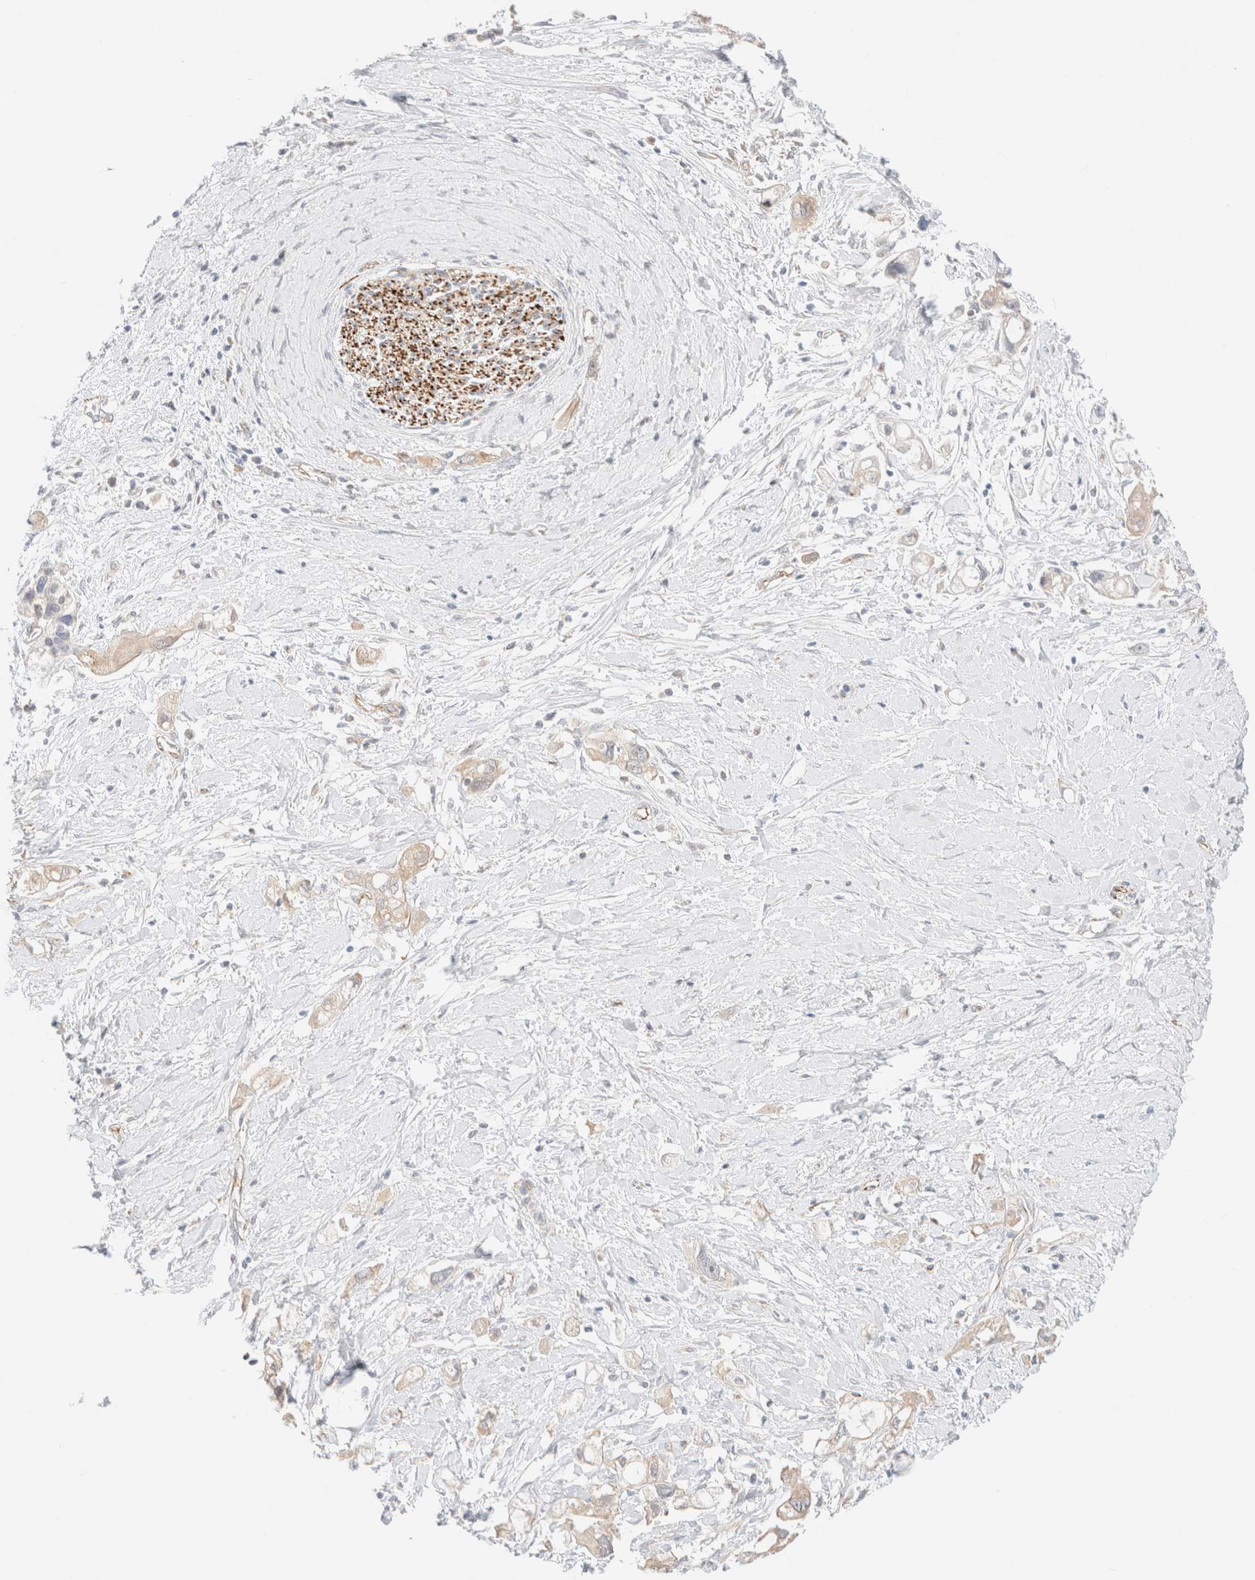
{"staining": {"intensity": "weak", "quantity": ">75%", "location": "cytoplasmic/membranous"}, "tissue": "pancreatic cancer", "cell_type": "Tumor cells", "image_type": "cancer", "snomed": [{"axis": "morphology", "description": "Adenocarcinoma, NOS"}, {"axis": "topography", "description": "Pancreas"}], "caption": "Protein expression analysis of pancreatic cancer shows weak cytoplasmic/membranous expression in approximately >75% of tumor cells.", "gene": "UNC13B", "patient": {"sex": "female", "age": 56}}